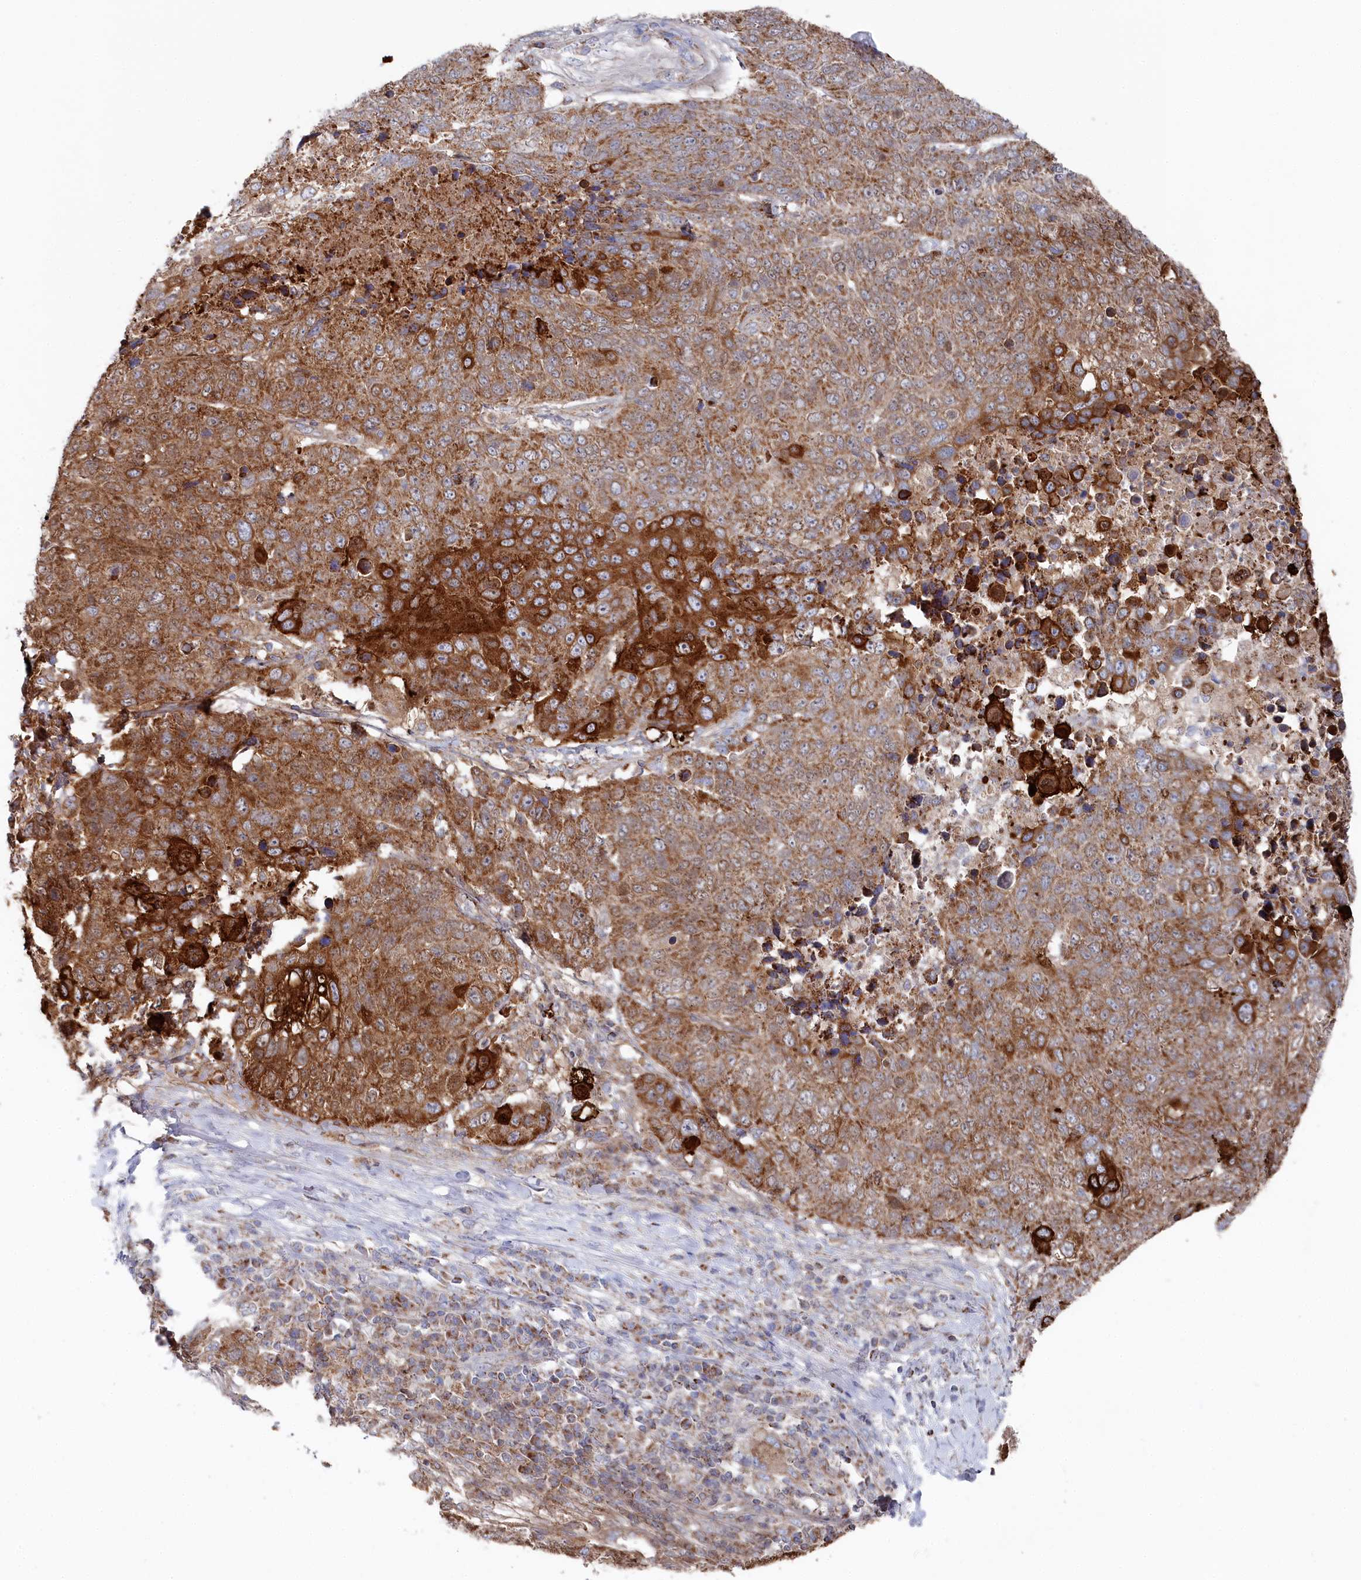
{"staining": {"intensity": "strong", "quantity": ">75%", "location": "cytoplasmic/membranous"}, "tissue": "lung cancer", "cell_type": "Tumor cells", "image_type": "cancer", "snomed": [{"axis": "morphology", "description": "Normal tissue, NOS"}, {"axis": "morphology", "description": "Squamous cell carcinoma, NOS"}, {"axis": "topography", "description": "Lymph node"}, {"axis": "topography", "description": "Lung"}], "caption": "IHC staining of lung squamous cell carcinoma, which reveals high levels of strong cytoplasmic/membranous expression in about >75% of tumor cells indicating strong cytoplasmic/membranous protein expression. The staining was performed using DAB (brown) for protein detection and nuclei were counterstained in hematoxylin (blue).", "gene": "GLS2", "patient": {"sex": "male", "age": 66}}